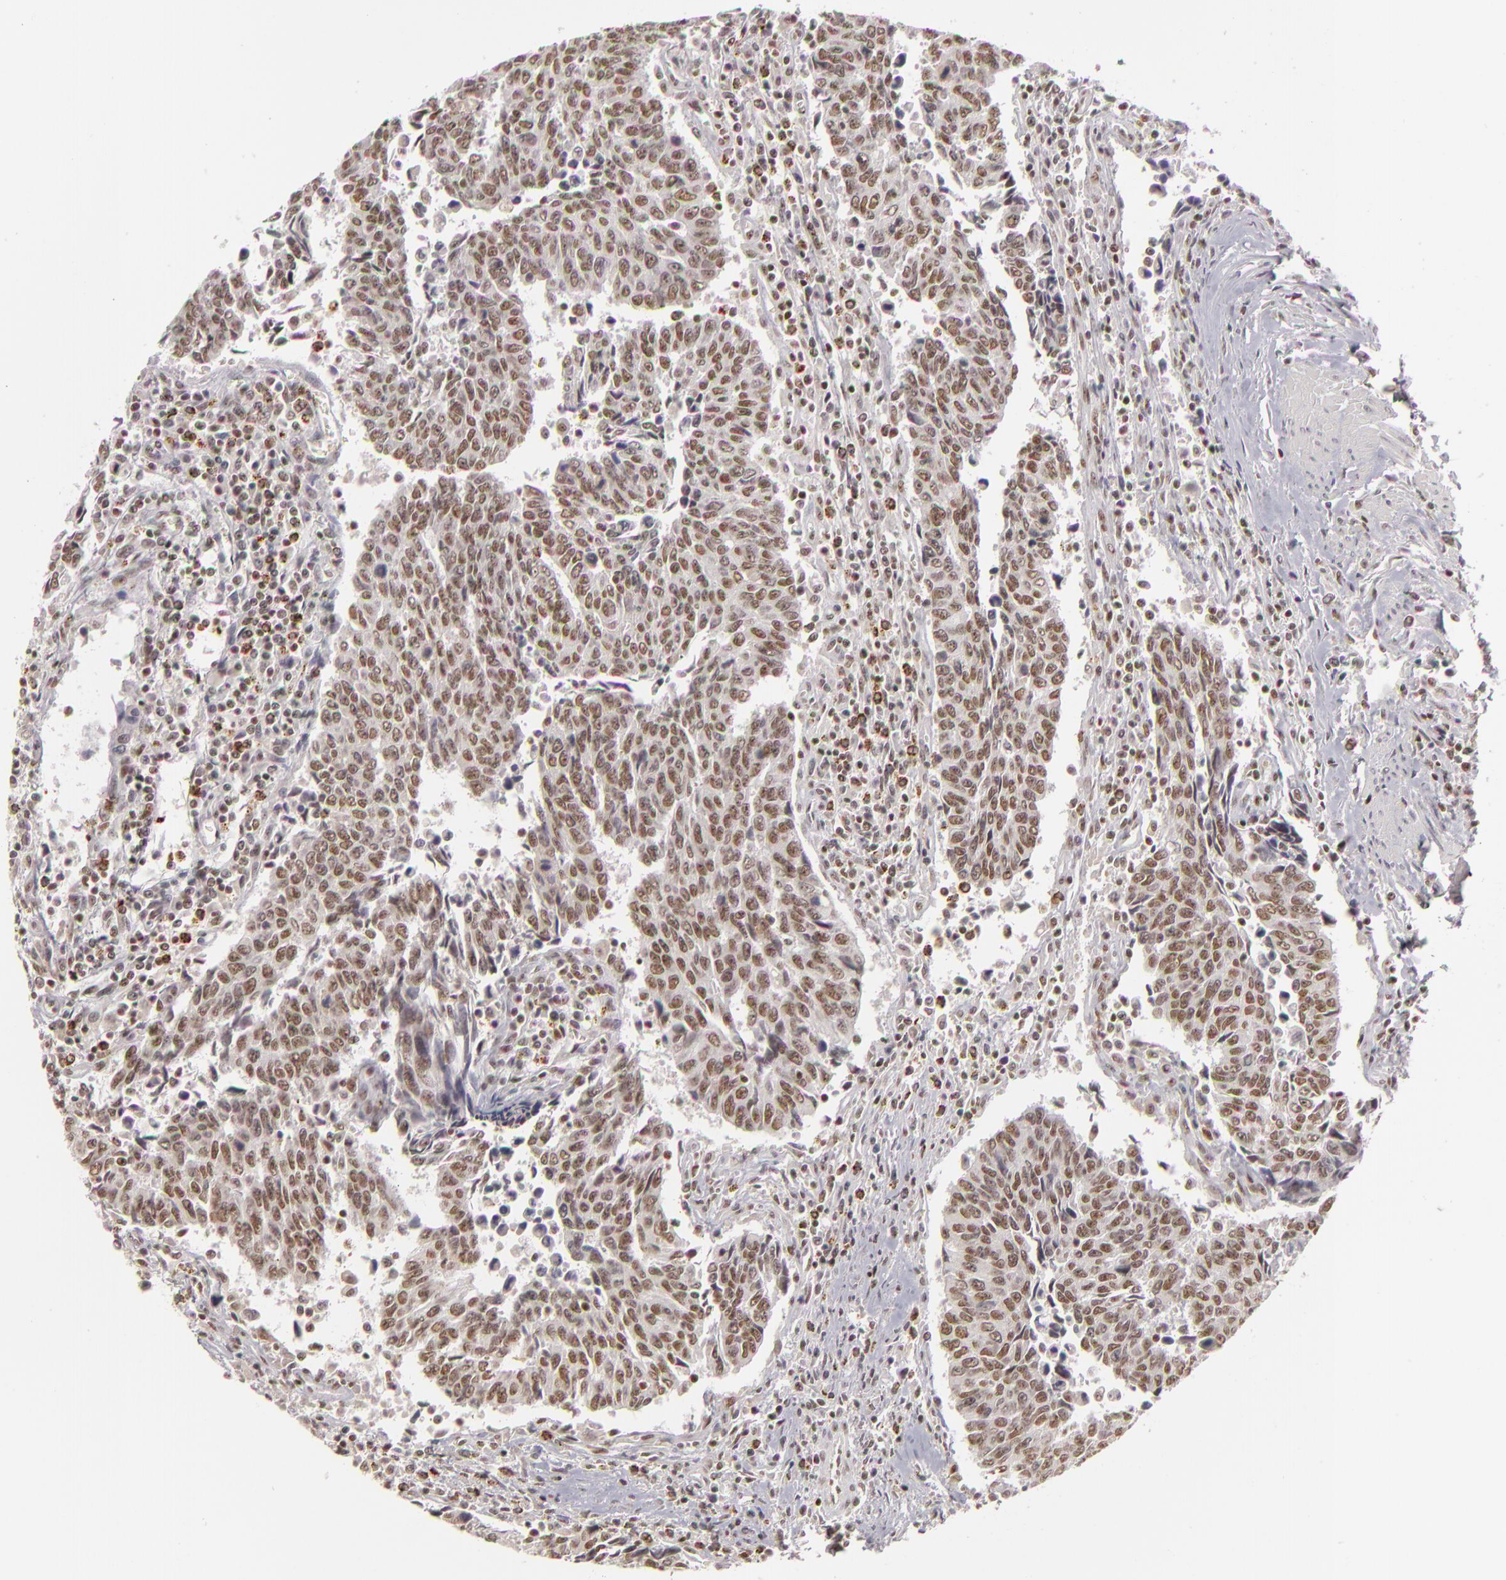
{"staining": {"intensity": "moderate", "quantity": ">75%", "location": "nuclear"}, "tissue": "urothelial cancer", "cell_type": "Tumor cells", "image_type": "cancer", "snomed": [{"axis": "morphology", "description": "Urothelial carcinoma, High grade"}, {"axis": "topography", "description": "Urinary bladder"}], "caption": "The immunohistochemical stain shows moderate nuclear expression in tumor cells of urothelial cancer tissue.", "gene": "DAXX", "patient": {"sex": "male", "age": 86}}